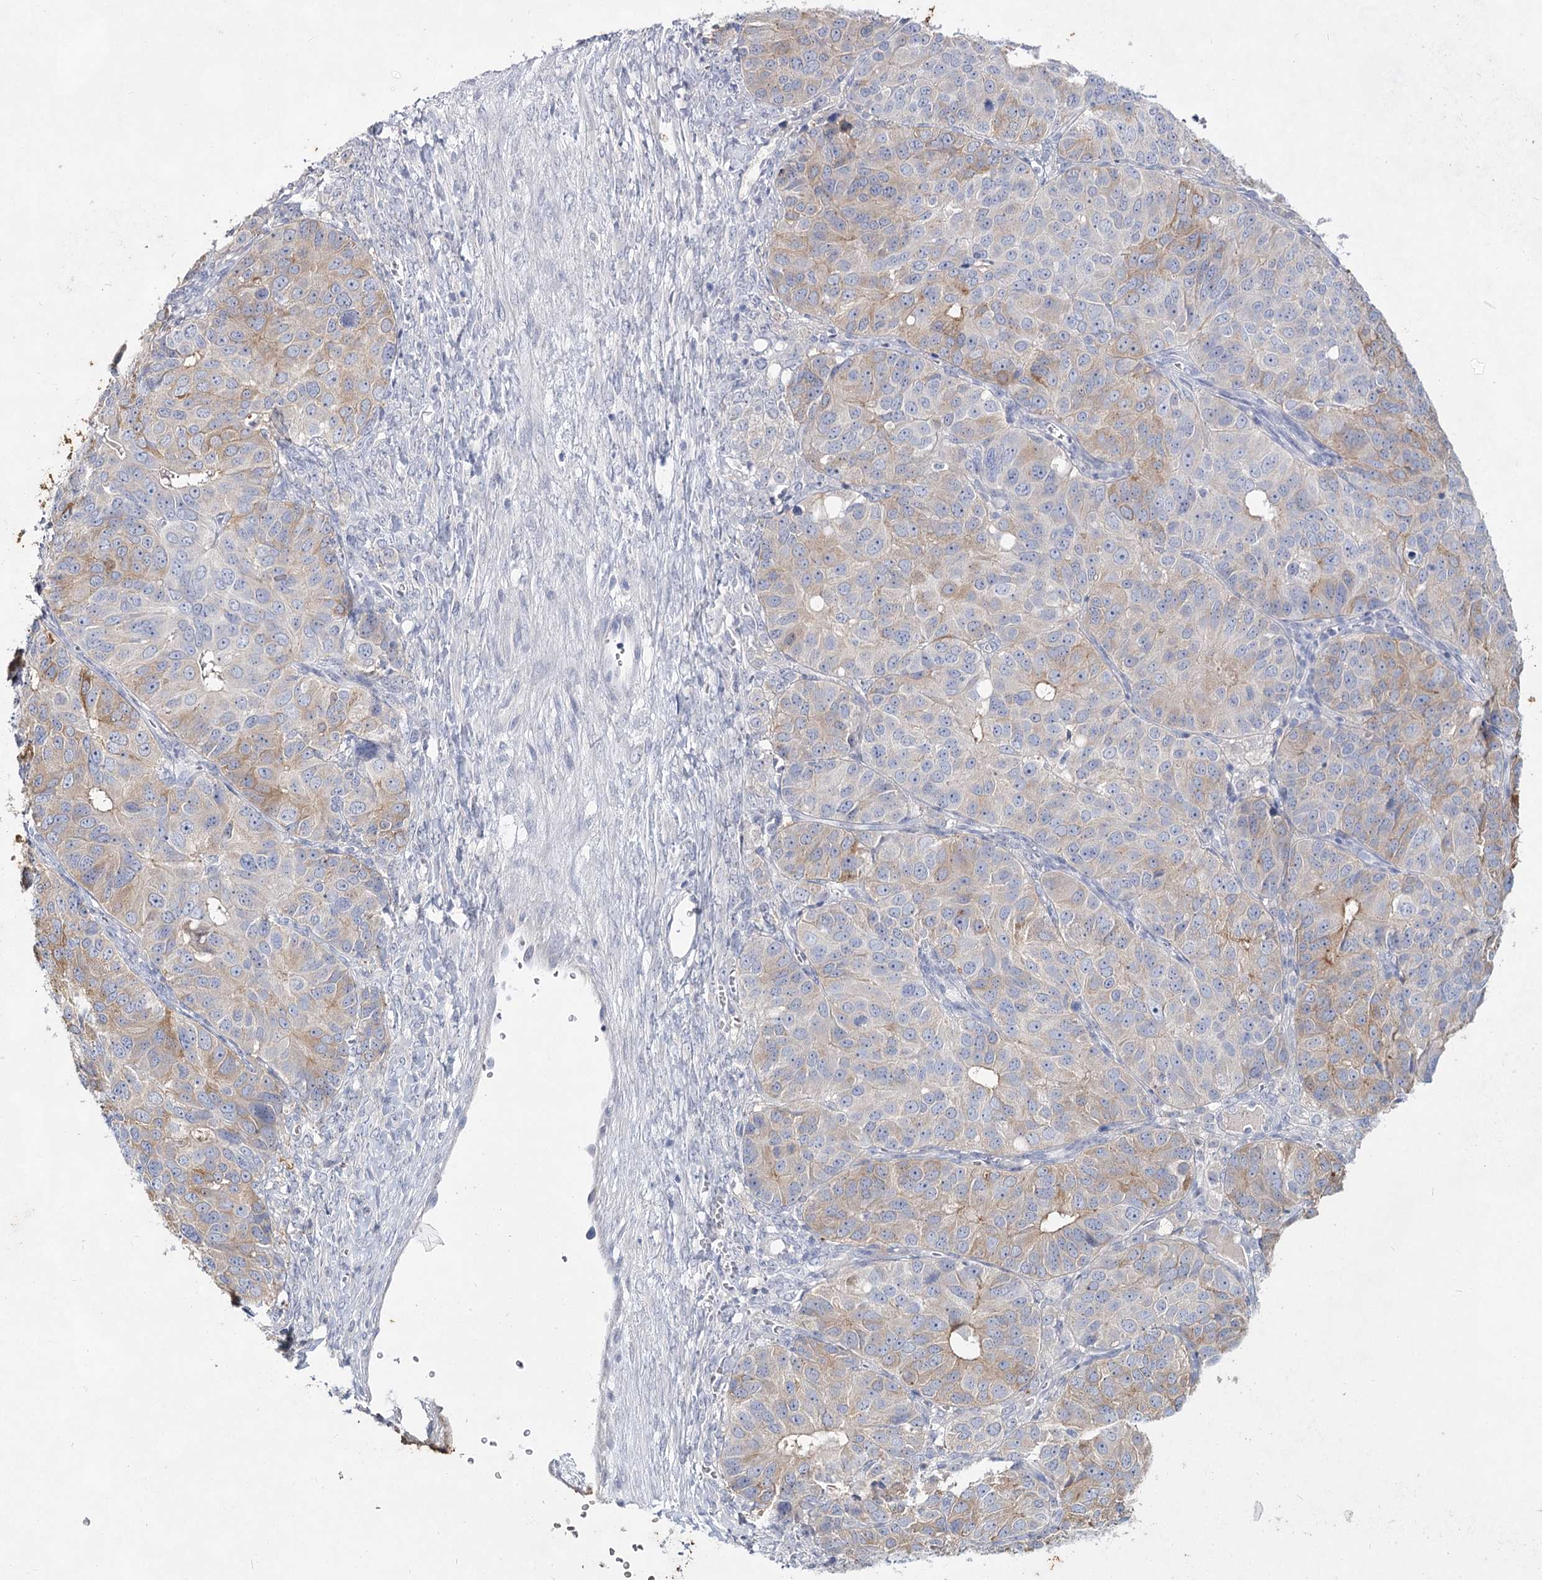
{"staining": {"intensity": "weak", "quantity": "25%-75%", "location": "cytoplasmic/membranous"}, "tissue": "ovarian cancer", "cell_type": "Tumor cells", "image_type": "cancer", "snomed": [{"axis": "morphology", "description": "Carcinoma, endometroid"}, {"axis": "topography", "description": "Ovary"}], "caption": "Protein staining shows weak cytoplasmic/membranous positivity in about 25%-75% of tumor cells in endometroid carcinoma (ovarian). (Brightfield microscopy of DAB IHC at high magnification).", "gene": "CCDC73", "patient": {"sex": "female", "age": 51}}